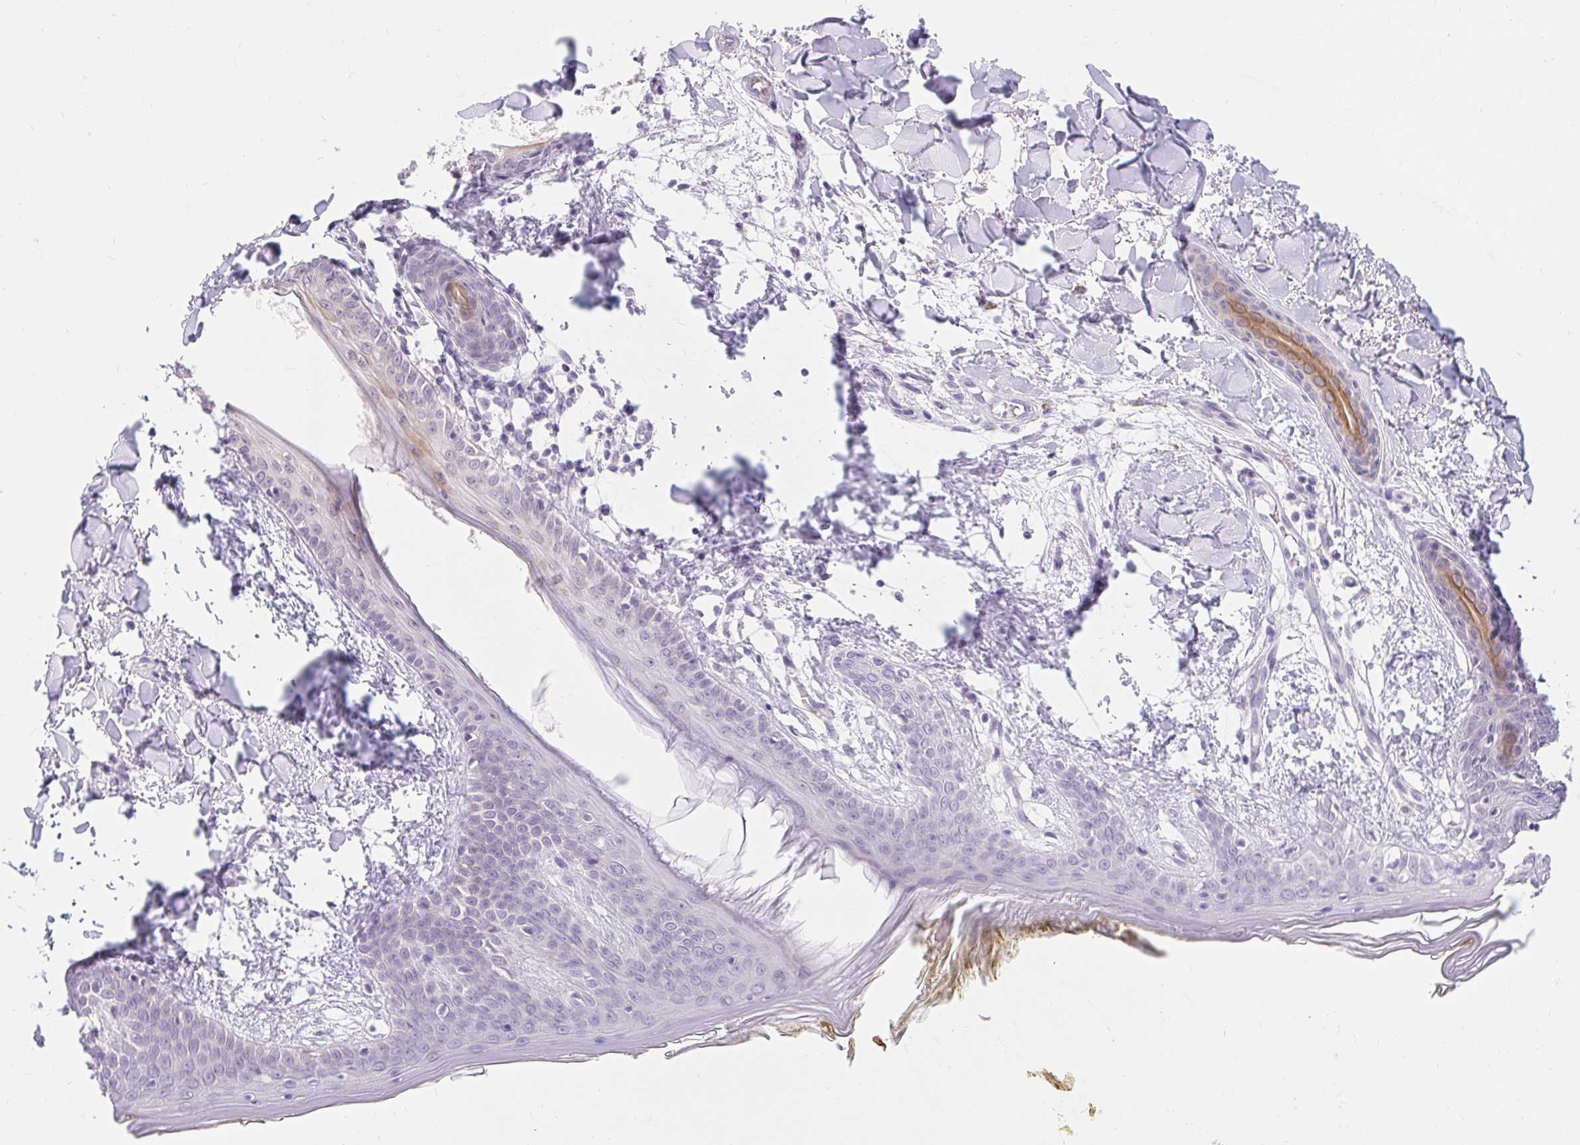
{"staining": {"intensity": "negative", "quantity": "none", "location": "none"}, "tissue": "skin", "cell_type": "Fibroblasts", "image_type": "normal", "snomed": [{"axis": "morphology", "description": "Normal tissue, NOS"}, {"axis": "topography", "description": "Skin"}], "caption": "This is an immunohistochemistry histopathology image of unremarkable skin. There is no expression in fibroblasts.", "gene": "ITPK1", "patient": {"sex": "female", "age": 34}}